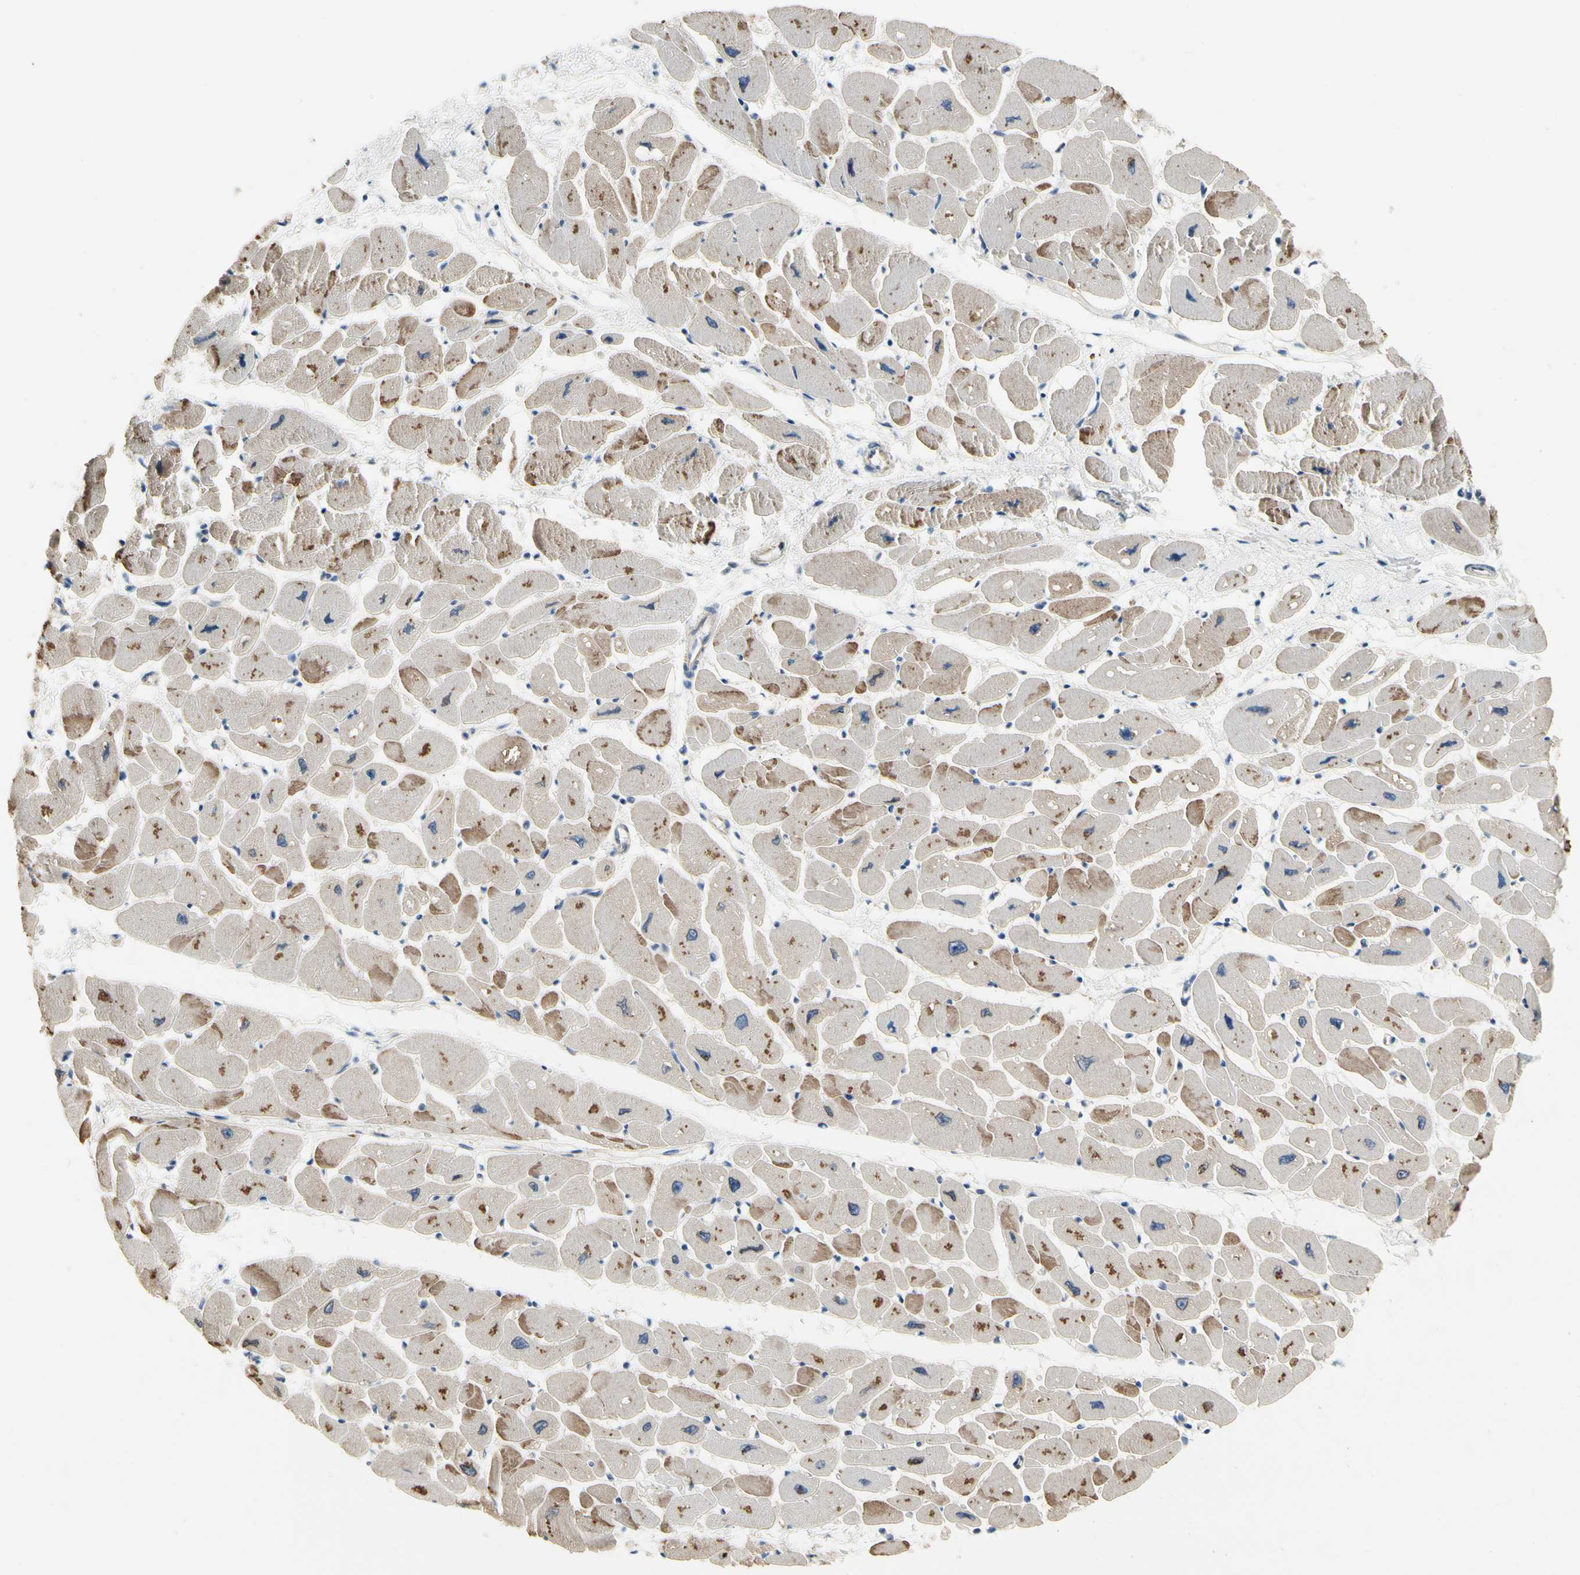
{"staining": {"intensity": "moderate", "quantity": "25%-75%", "location": "cytoplasmic/membranous"}, "tissue": "heart muscle", "cell_type": "Cardiomyocytes", "image_type": "normal", "snomed": [{"axis": "morphology", "description": "Normal tissue, NOS"}, {"axis": "topography", "description": "Heart"}], "caption": "About 25%-75% of cardiomyocytes in benign human heart muscle display moderate cytoplasmic/membranous protein staining as visualized by brown immunohistochemical staining.", "gene": "LGR6", "patient": {"sex": "female", "age": 54}}